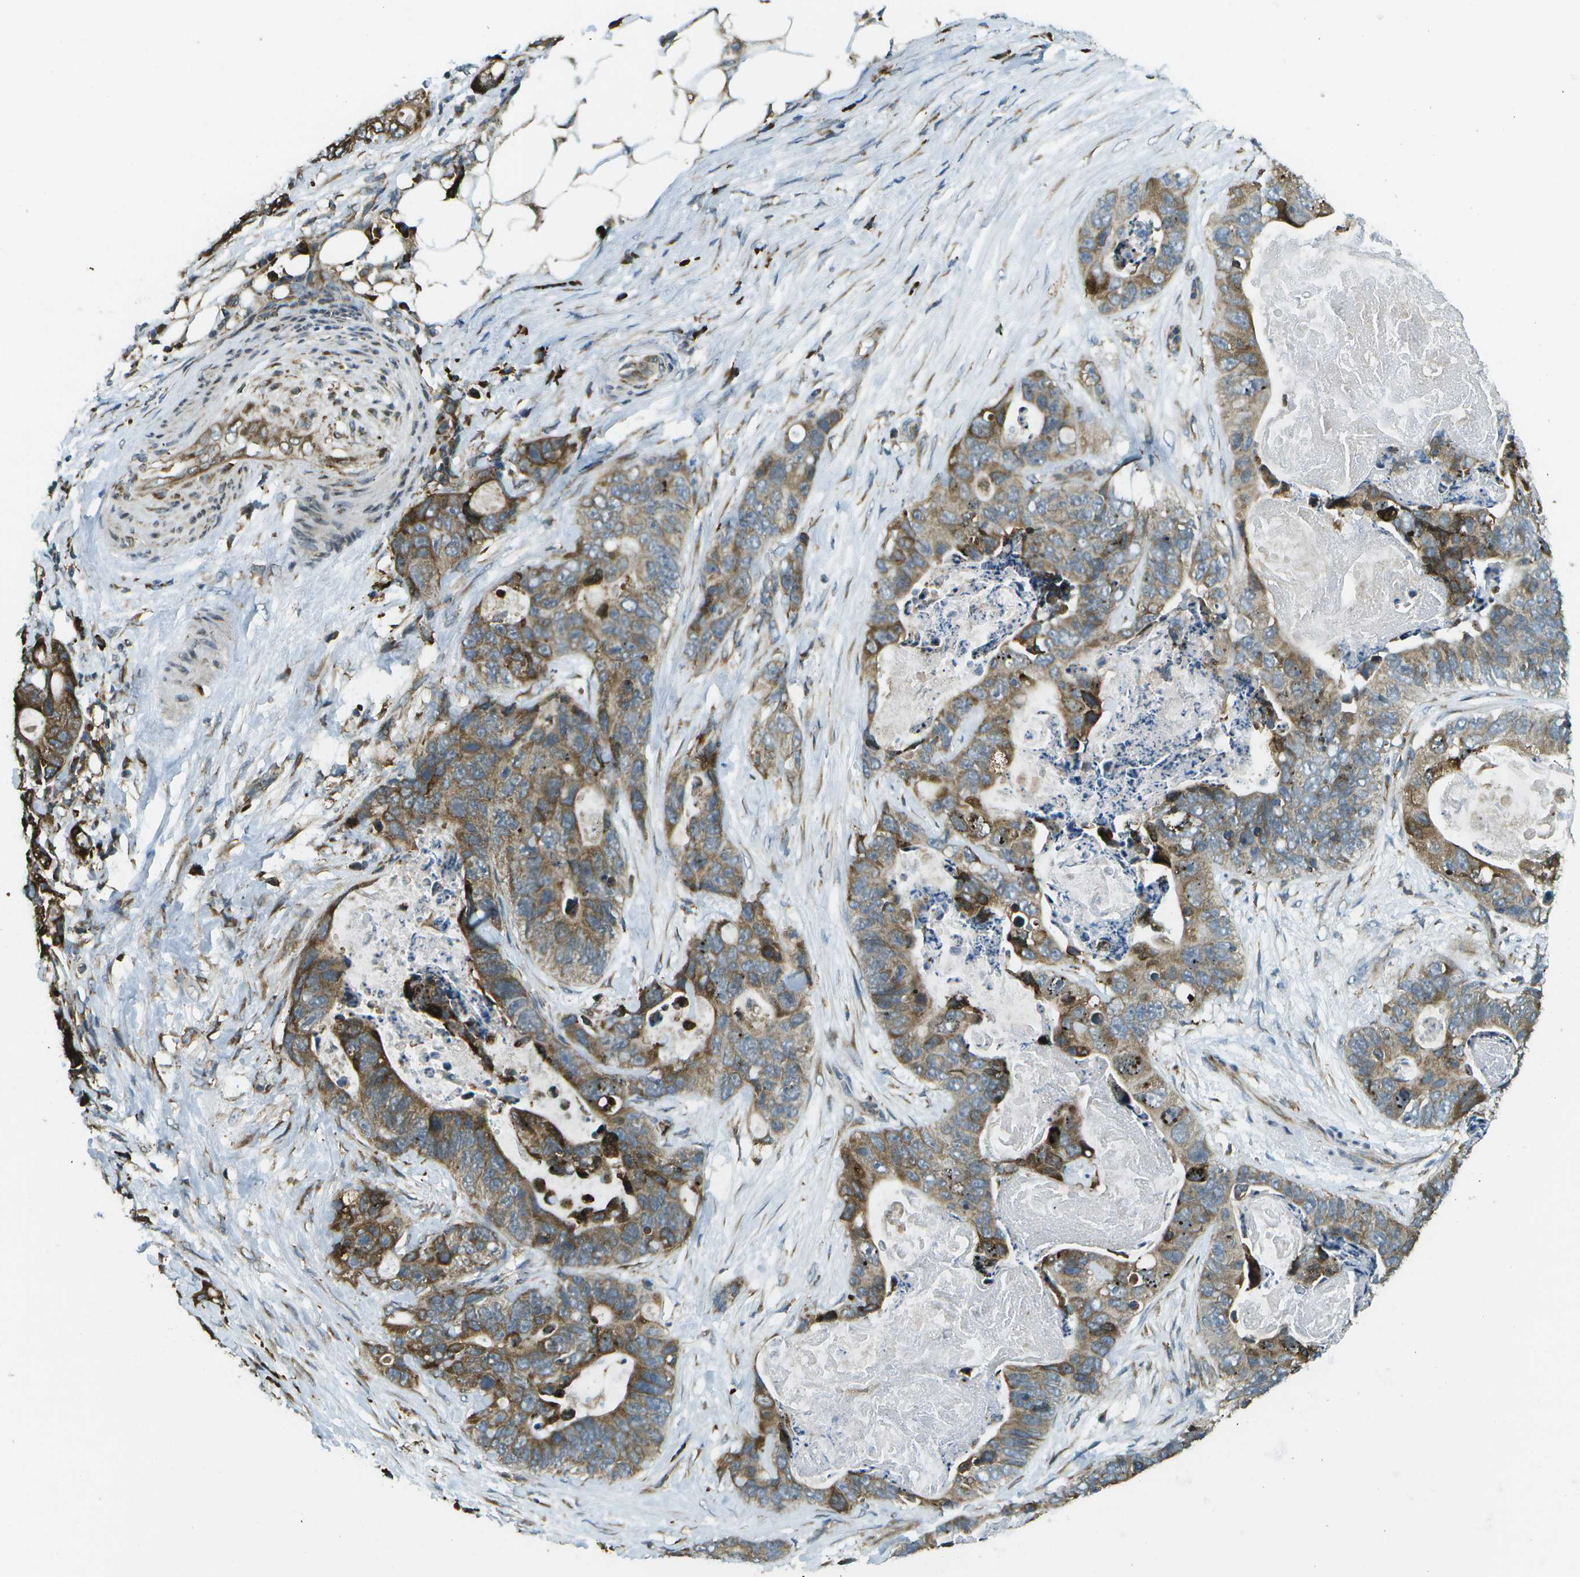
{"staining": {"intensity": "moderate", "quantity": ">75%", "location": "cytoplasmic/membranous"}, "tissue": "stomach cancer", "cell_type": "Tumor cells", "image_type": "cancer", "snomed": [{"axis": "morphology", "description": "Adenocarcinoma, NOS"}, {"axis": "topography", "description": "Stomach"}], "caption": "Protein staining displays moderate cytoplasmic/membranous positivity in approximately >75% of tumor cells in stomach adenocarcinoma.", "gene": "USP30", "patient": {"sex": "female", "age": 89}}